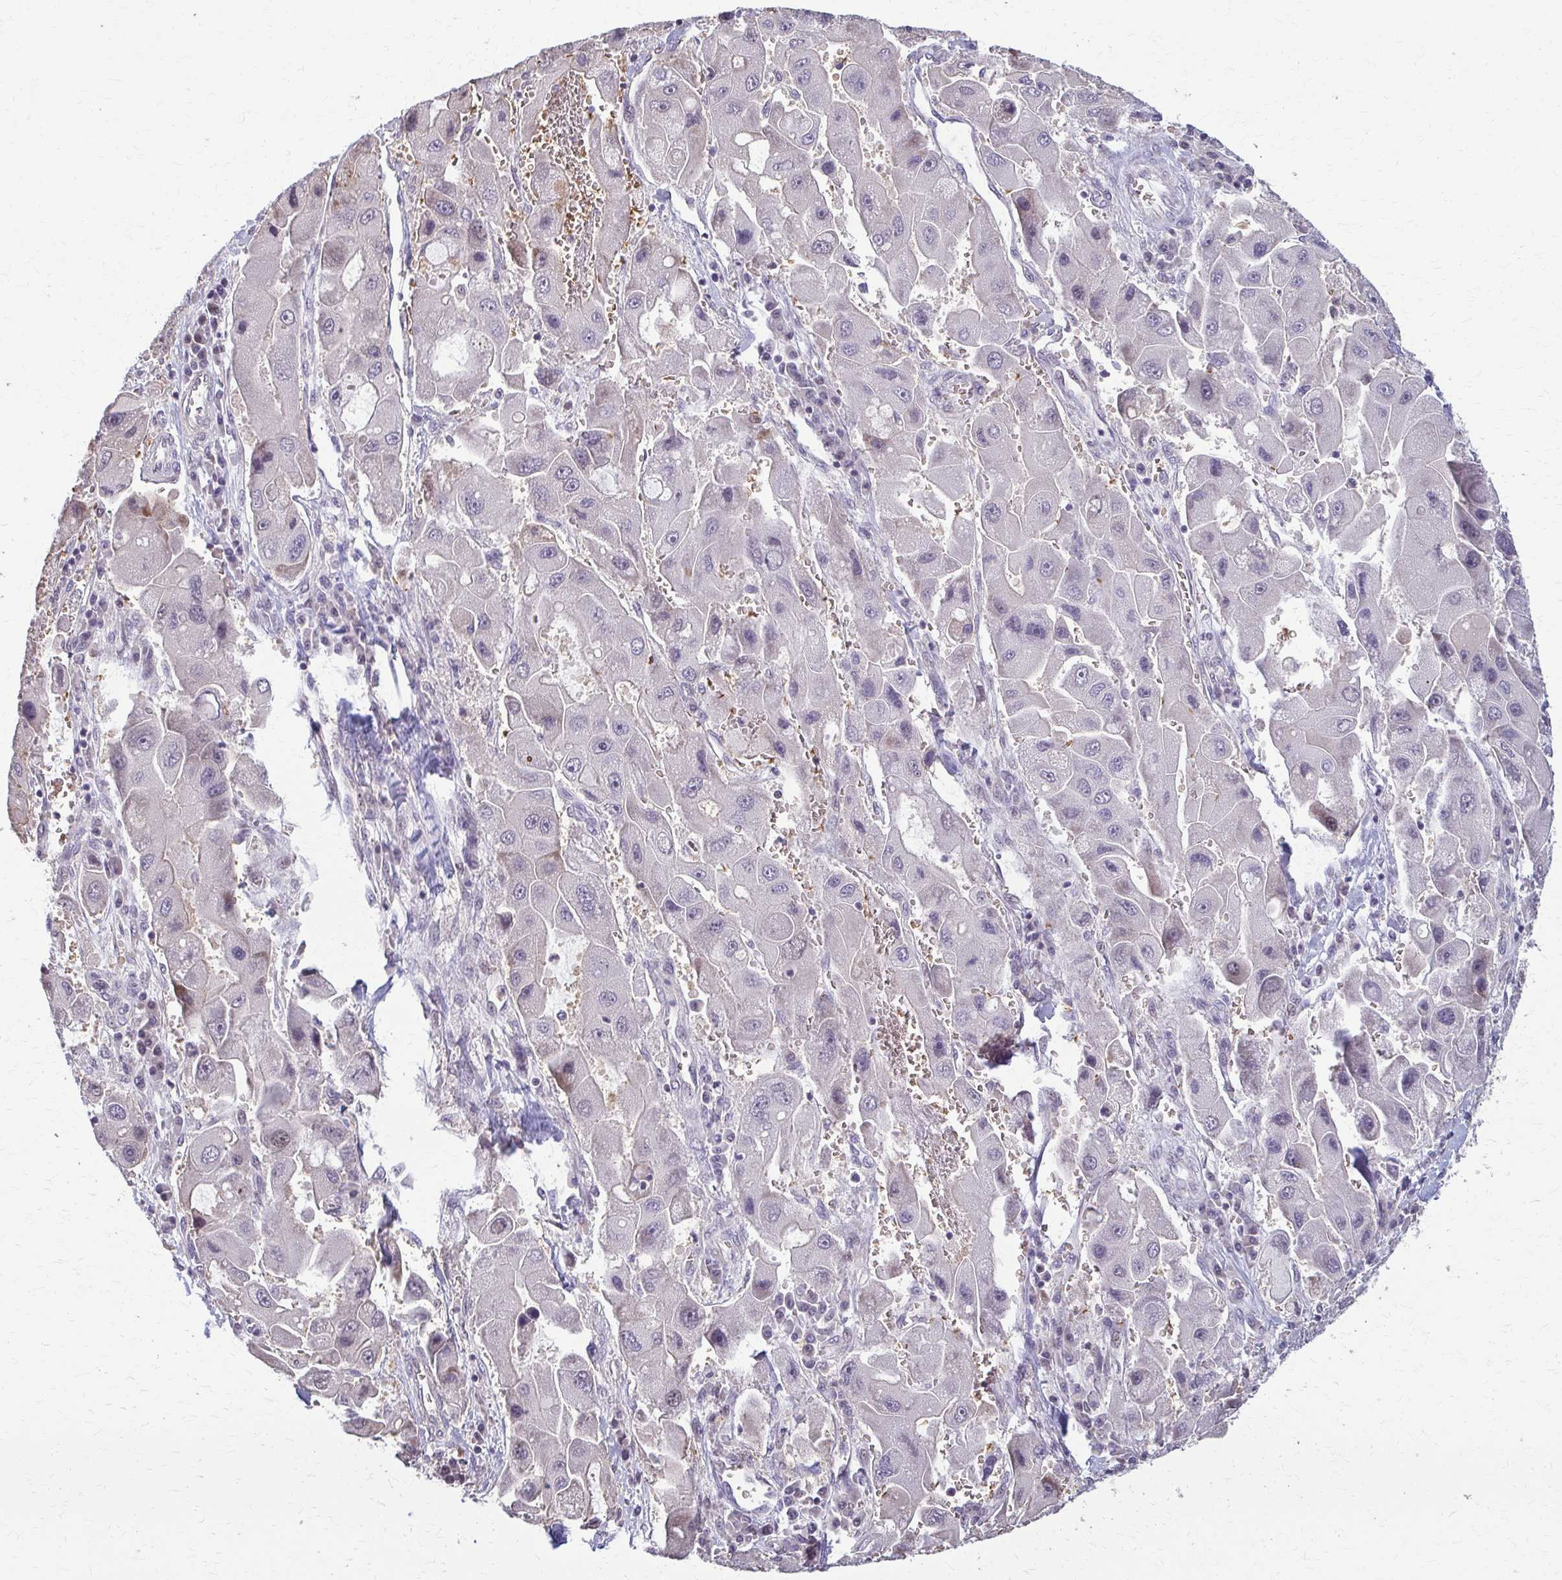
{"staining": {"intensity": "weak", "quantity": "<25%", "location": "nuclear"}, "tissue": "liver cancer", "cell_type": "Tumor cells", "image_type": "cancer", "snomed": [{"axis": "morphology", "description": "Carcinoma, Hepatocellular, NOS"}, {"axis": "topography", "description": "Liver"}], "caption": "This is a micrograph of IHC staining of liver hepatocellular carcinoma, which shows no positivity in tumor cells. (DAB immunohistochemistry (IHC) with hematoxylin counter stain).", "gene": "ZNF34", "patient": {"sex": "male", "age": 24}}